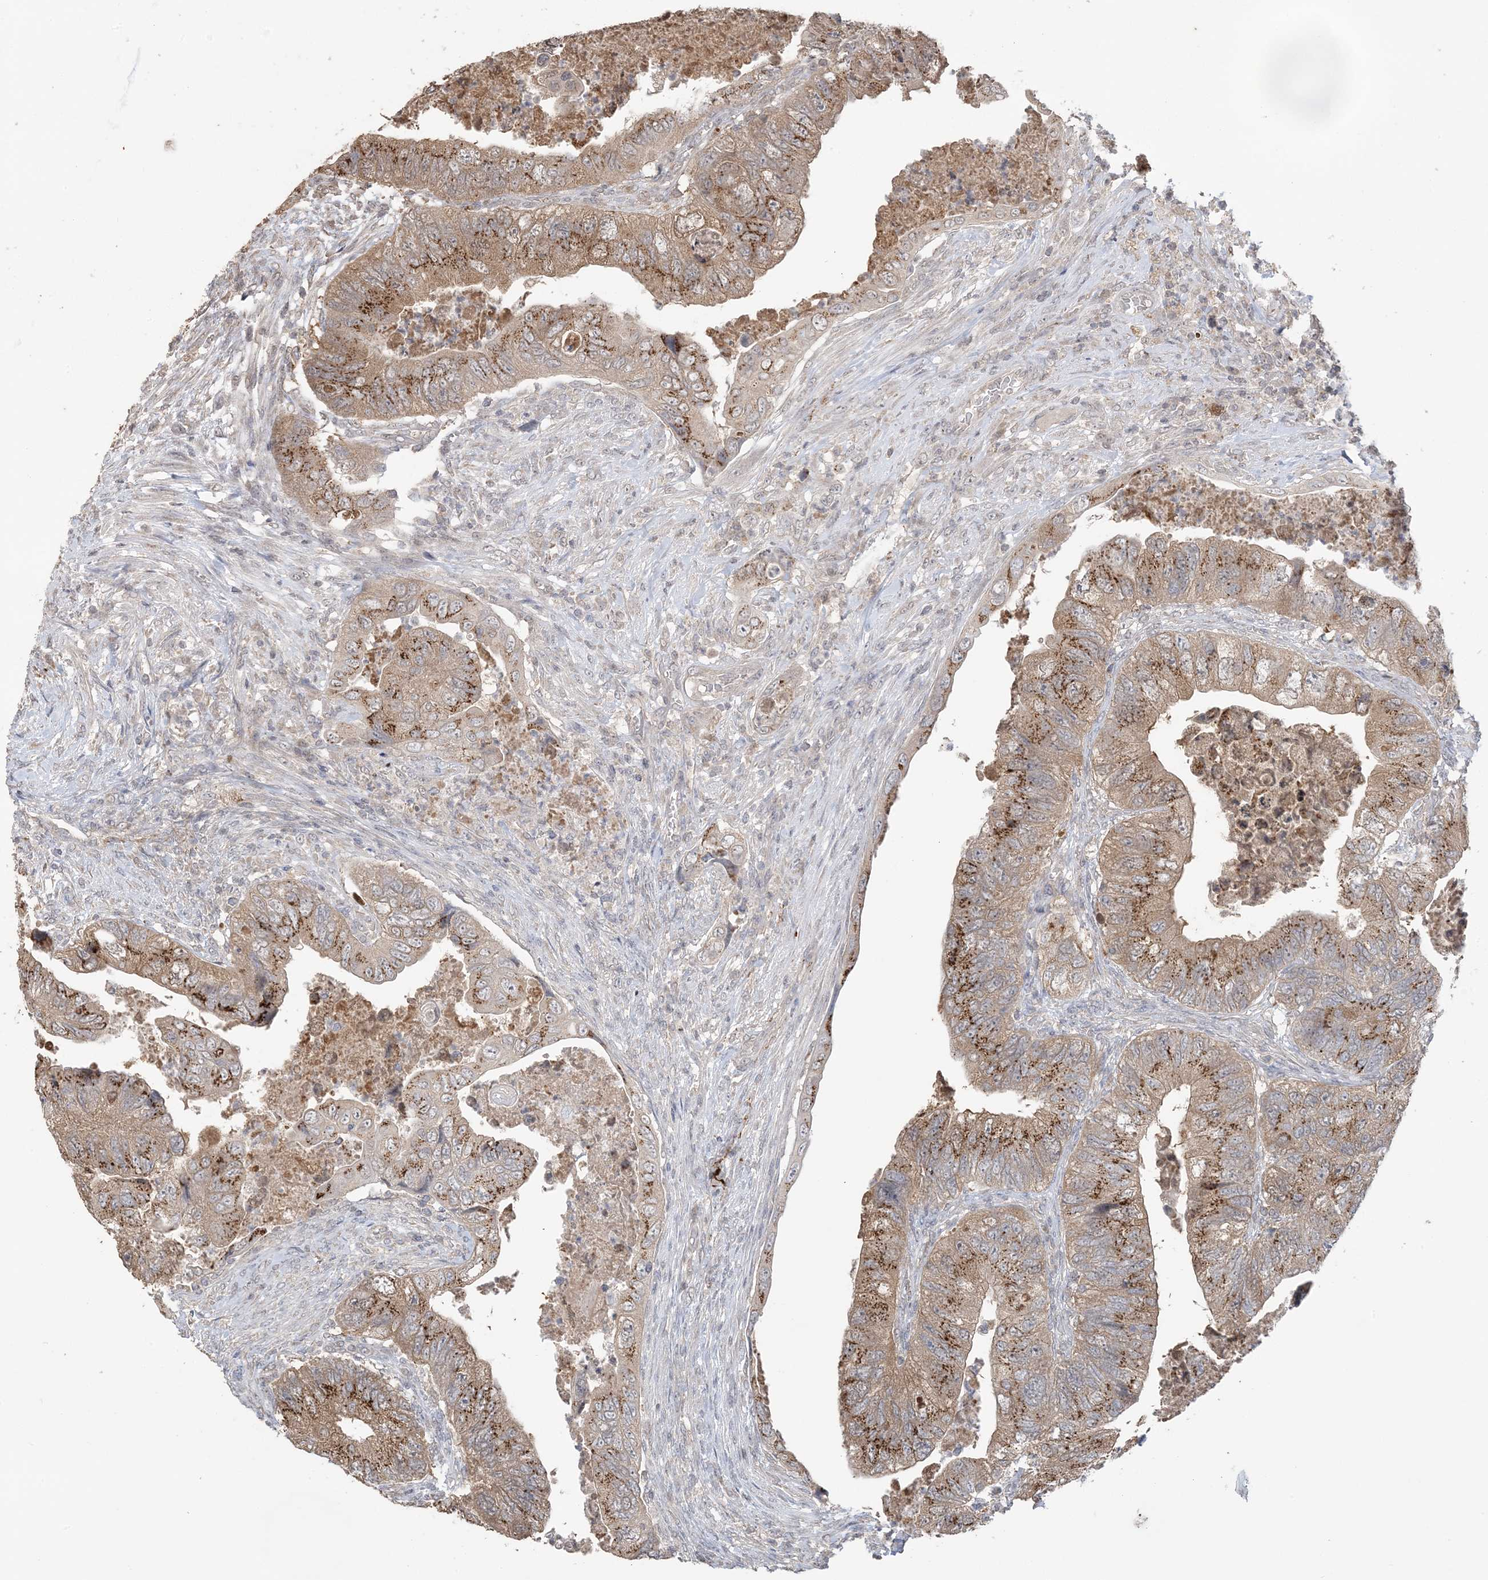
{"staining": {"intensity": "moderate", "quantity": ">75%", "location": "cytoplasmic/membranous"}, "tissue": "colorectal cancer", "cell_type": "Tumor cells", "image_type": "cancer", "snomed": [{"axis": "morphology", "description": "Adenocarcinoma, NOS"}, {"axis": "topography", "description": "Rectum"}], "caption": "Human colorectal adenocarcinoma stained with a brown dye demonstrates moderate cytoplasmic/membranous positive staining in about >75% of tumor cells.", "gene": "XRN1", "patient": {"sex": "male", "age": 63}}